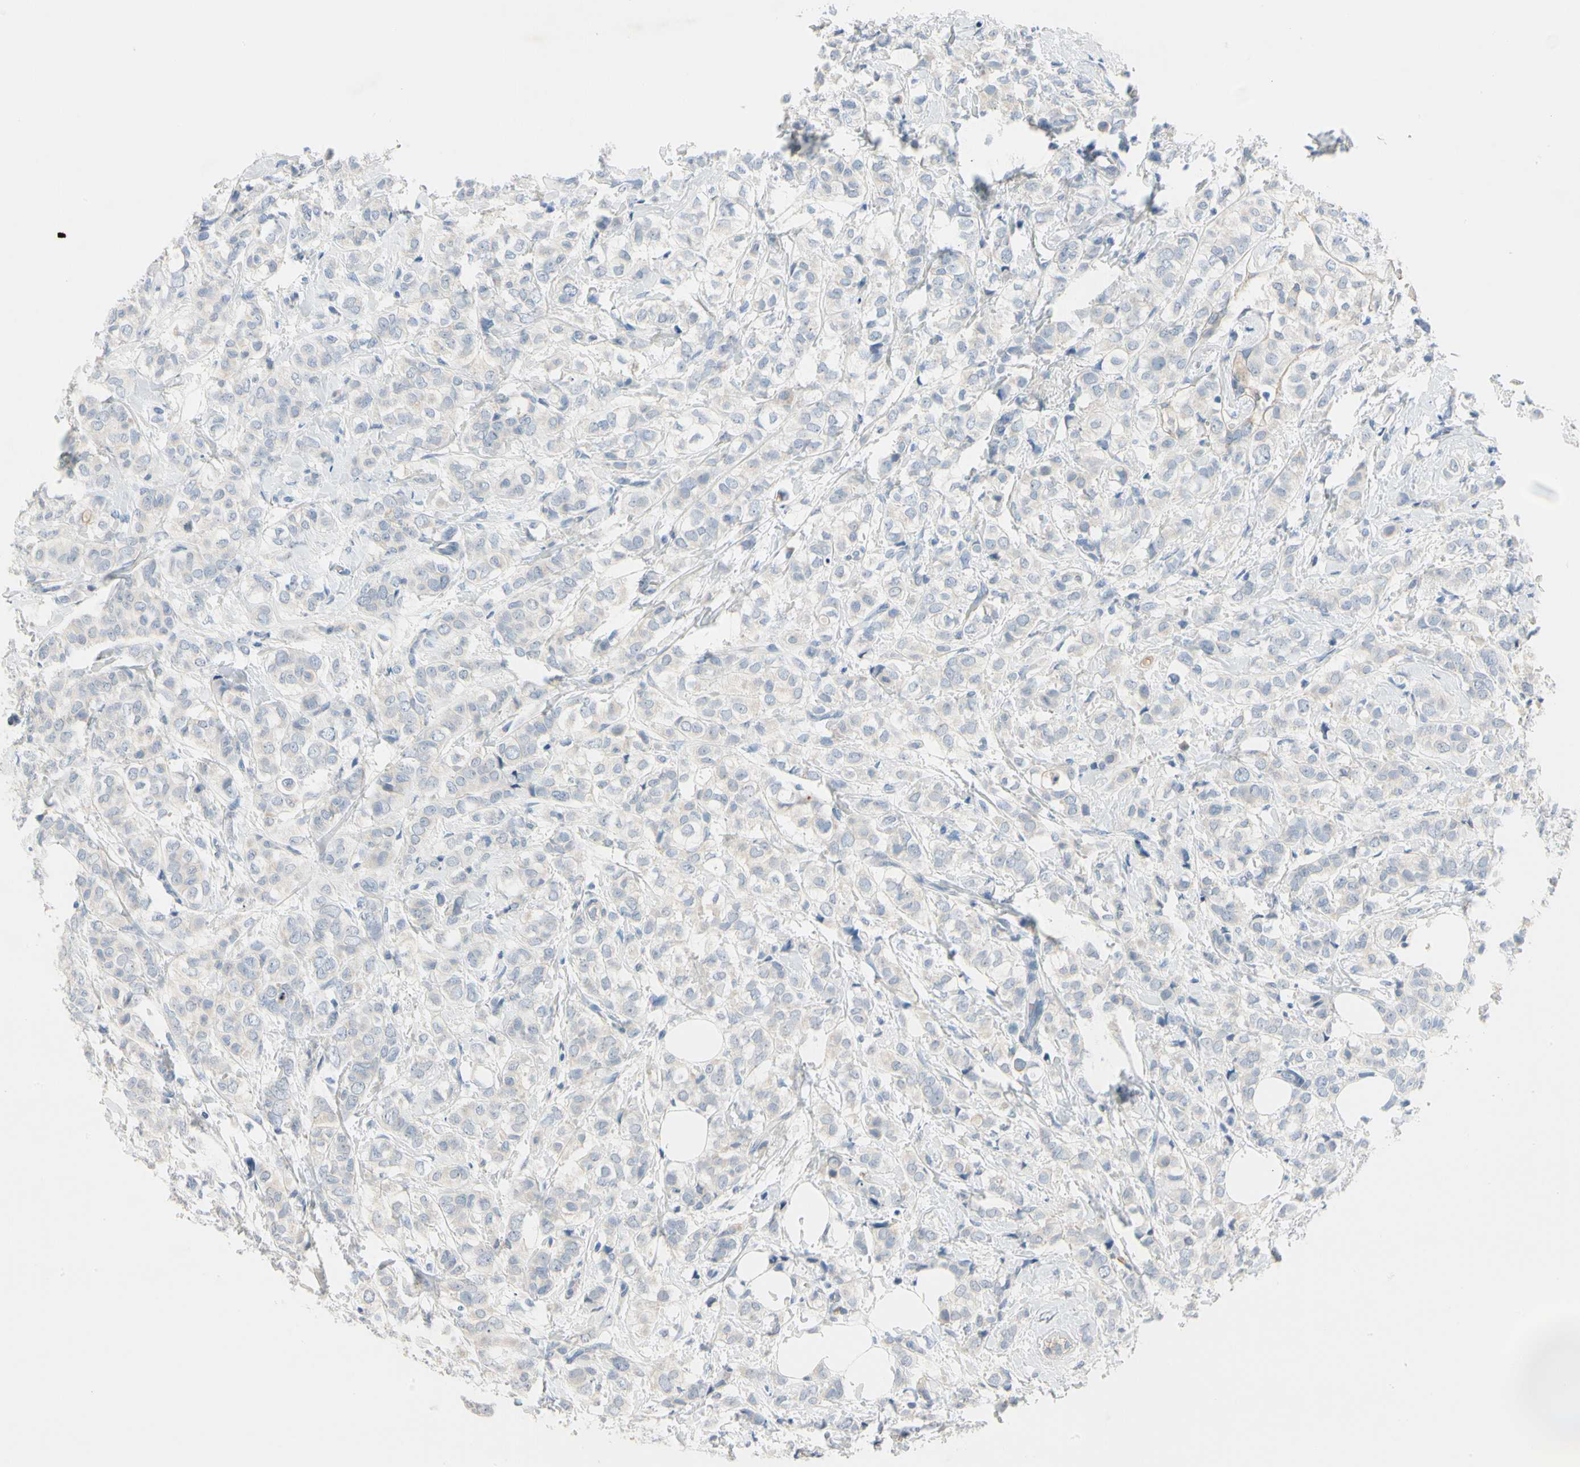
{"staining": {"intensity": "negative", "quantity": "none", "location": "none"}, "tissue": "breast cancer", "cell_type": "Tumor cells", "image_type": "cancer", "snomed": [{"axis": "morphology", "description": "Lobular carcinoma"}, {"axis": "topography", "description": "Breast"}], "caption": "Tumor cells are negative for protein expression in human lobular carcinoma (breast).", "gene": "MARK1", "patient": {"sex": "female", "age": 60}}